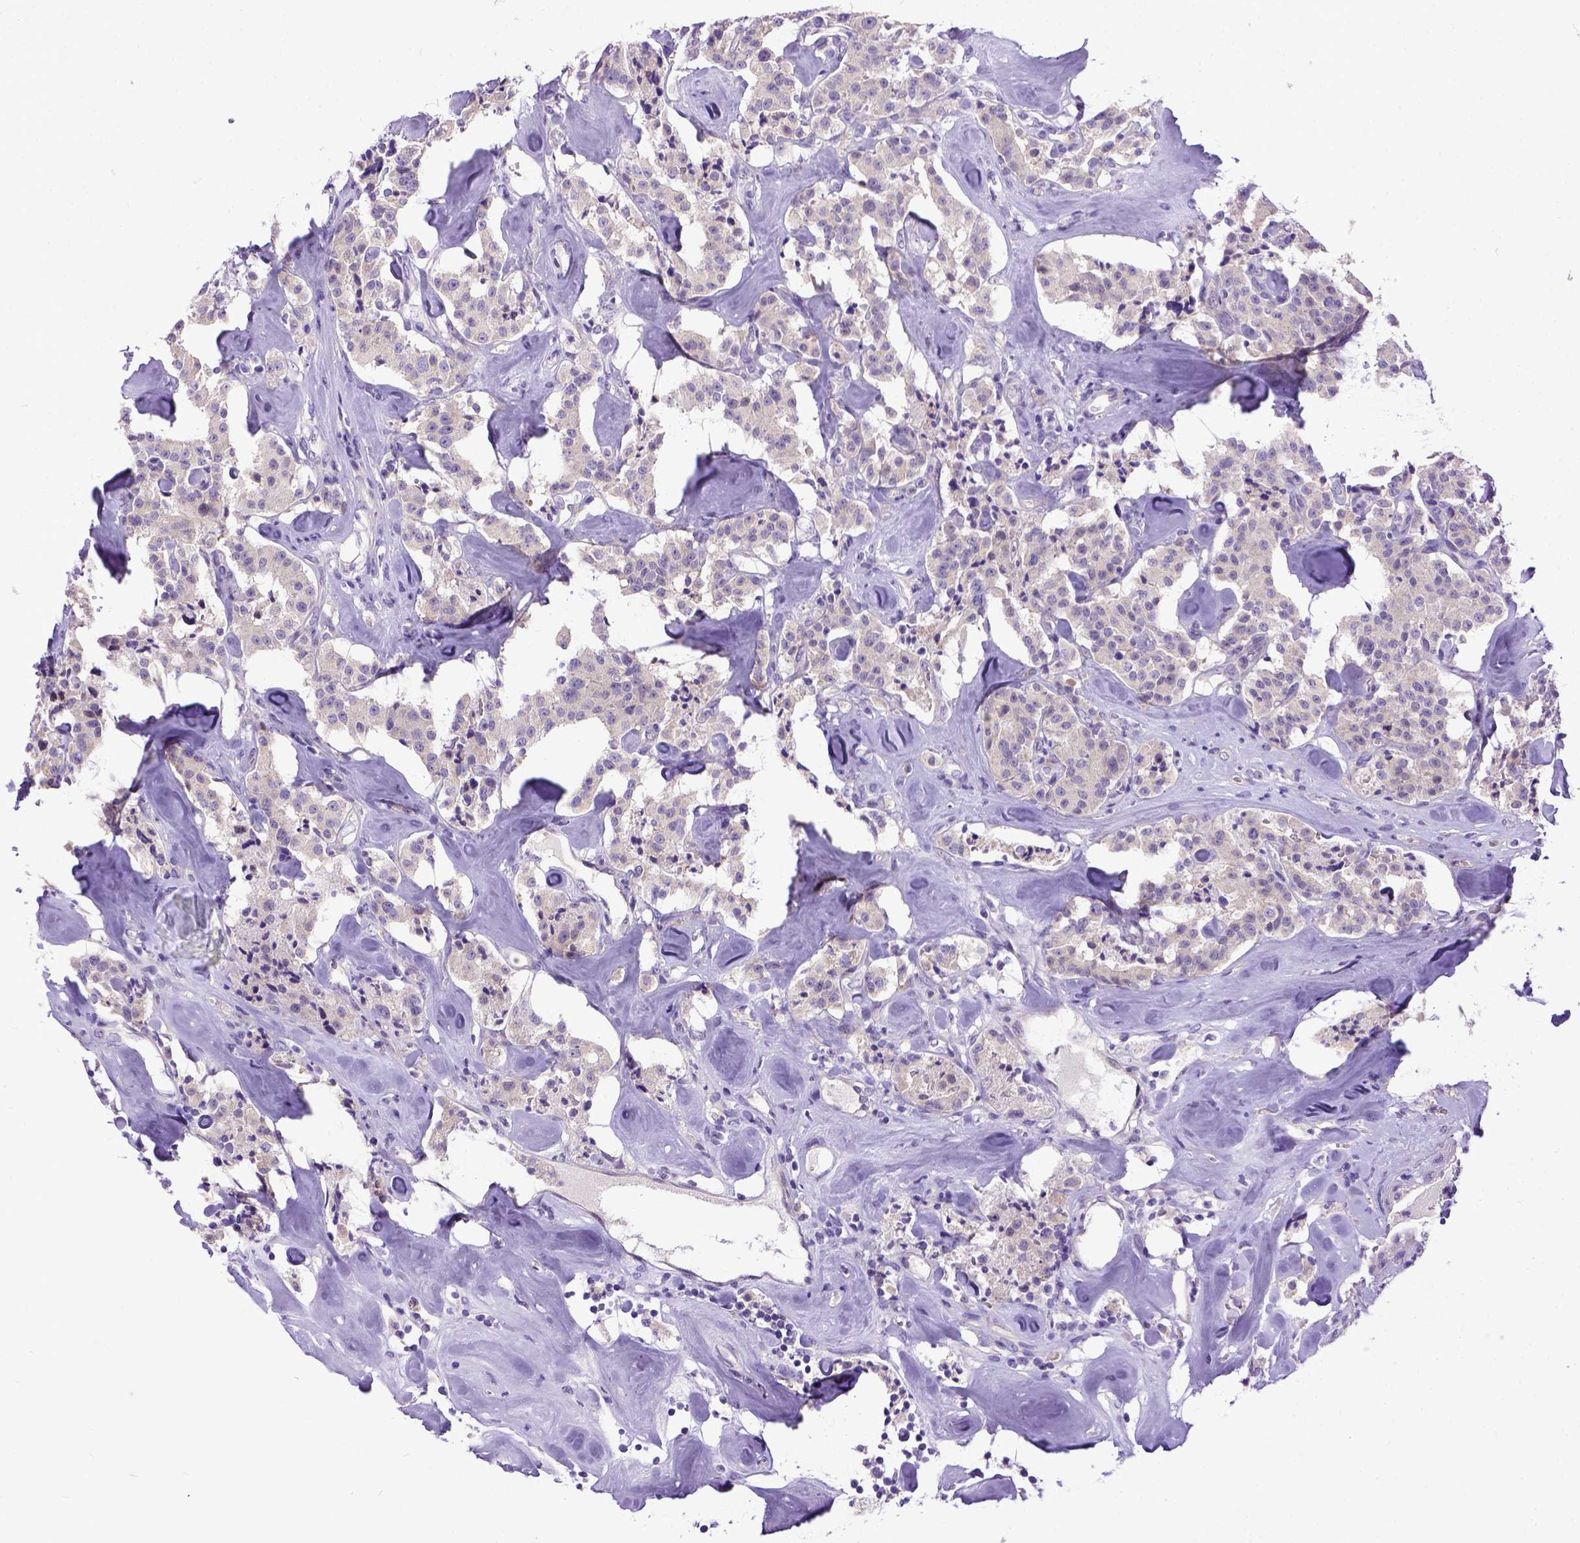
{"staining": {"intensity": "weak", "quantity": ">75%", "location": "cytoplasmic/membranous"}, "tissue": "carcinoid", "cell_type": "Tumor cells", "image_type": "cancer", "snomed": [{"axis": "morphology", "description": "Carcinoid, malignant, NOS"}, {"axis": "topography", "description": "Pancreas"}], "caption": "Protein positivity by immunohistochemistry (IHC) displays weak cytoplasmic/membranous expression in about >75% of tumor cells in carcinoid (malignant). The protein is stained brown, and the nuclei are stained in blue (DAB (3,3'-diaminobenzidine) IHC with brightfield microscopy, high magnification).", "gene": "NEK5", "patient": {"sex": "male", "age": 41}}